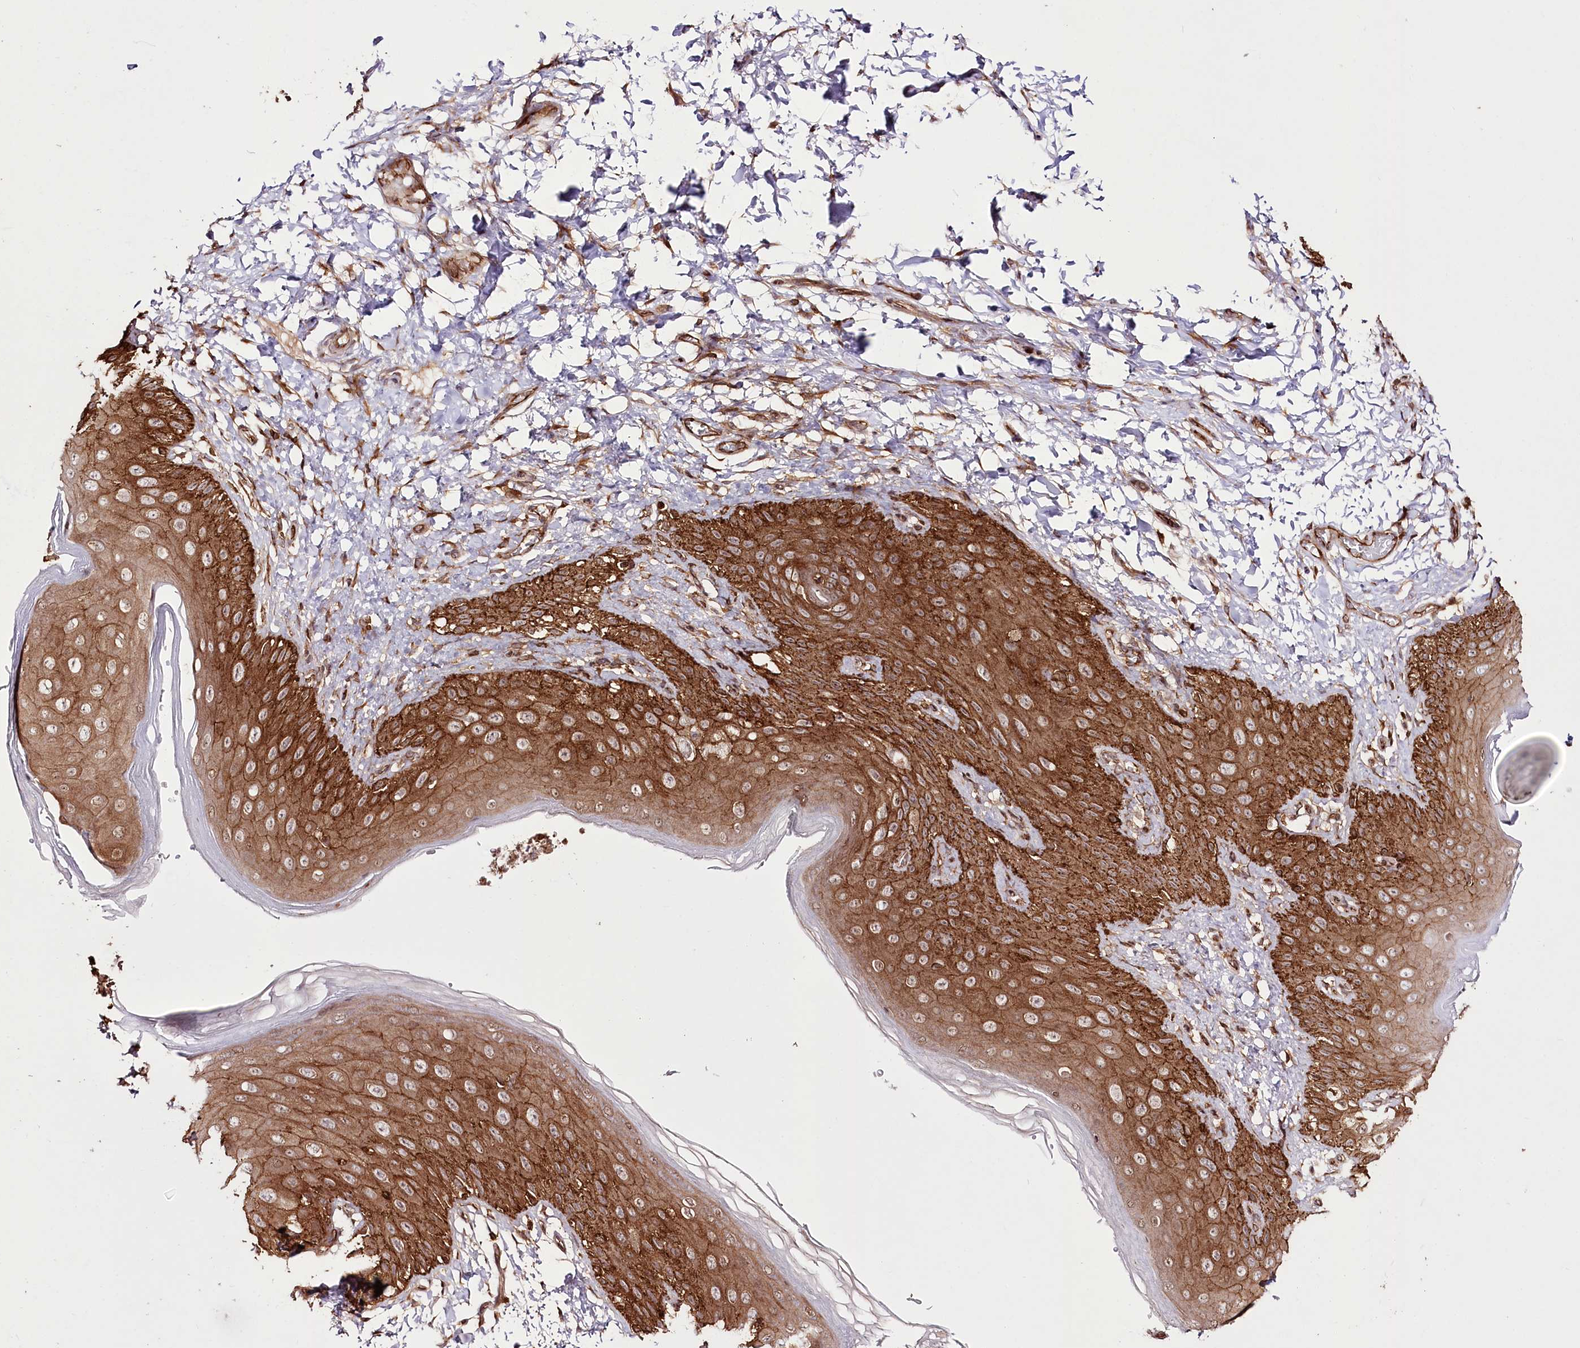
{"staining": {"intensity": "strong", "quantity": ">75%", "location": "cytoplasmic/membranous"}, "tissue": "skin", "cell_type": "Epidermal cells", "image_type": "normal", "snomed": [{"axis": "morphology", "description": "Normal tissue, NOS"}, {"axis": "topography", "description": "Anal"}], "caption": "Unremarkable skin was stained to show a protein in brown. There is high levels of strong cytoplasmic/membranous expression in approximately >75% of epidermal cells. (DAB IHC with brightfield microscopy, high magnification).", "gene": "DHX29", "patient": {"sex": "male", "age": 44}}